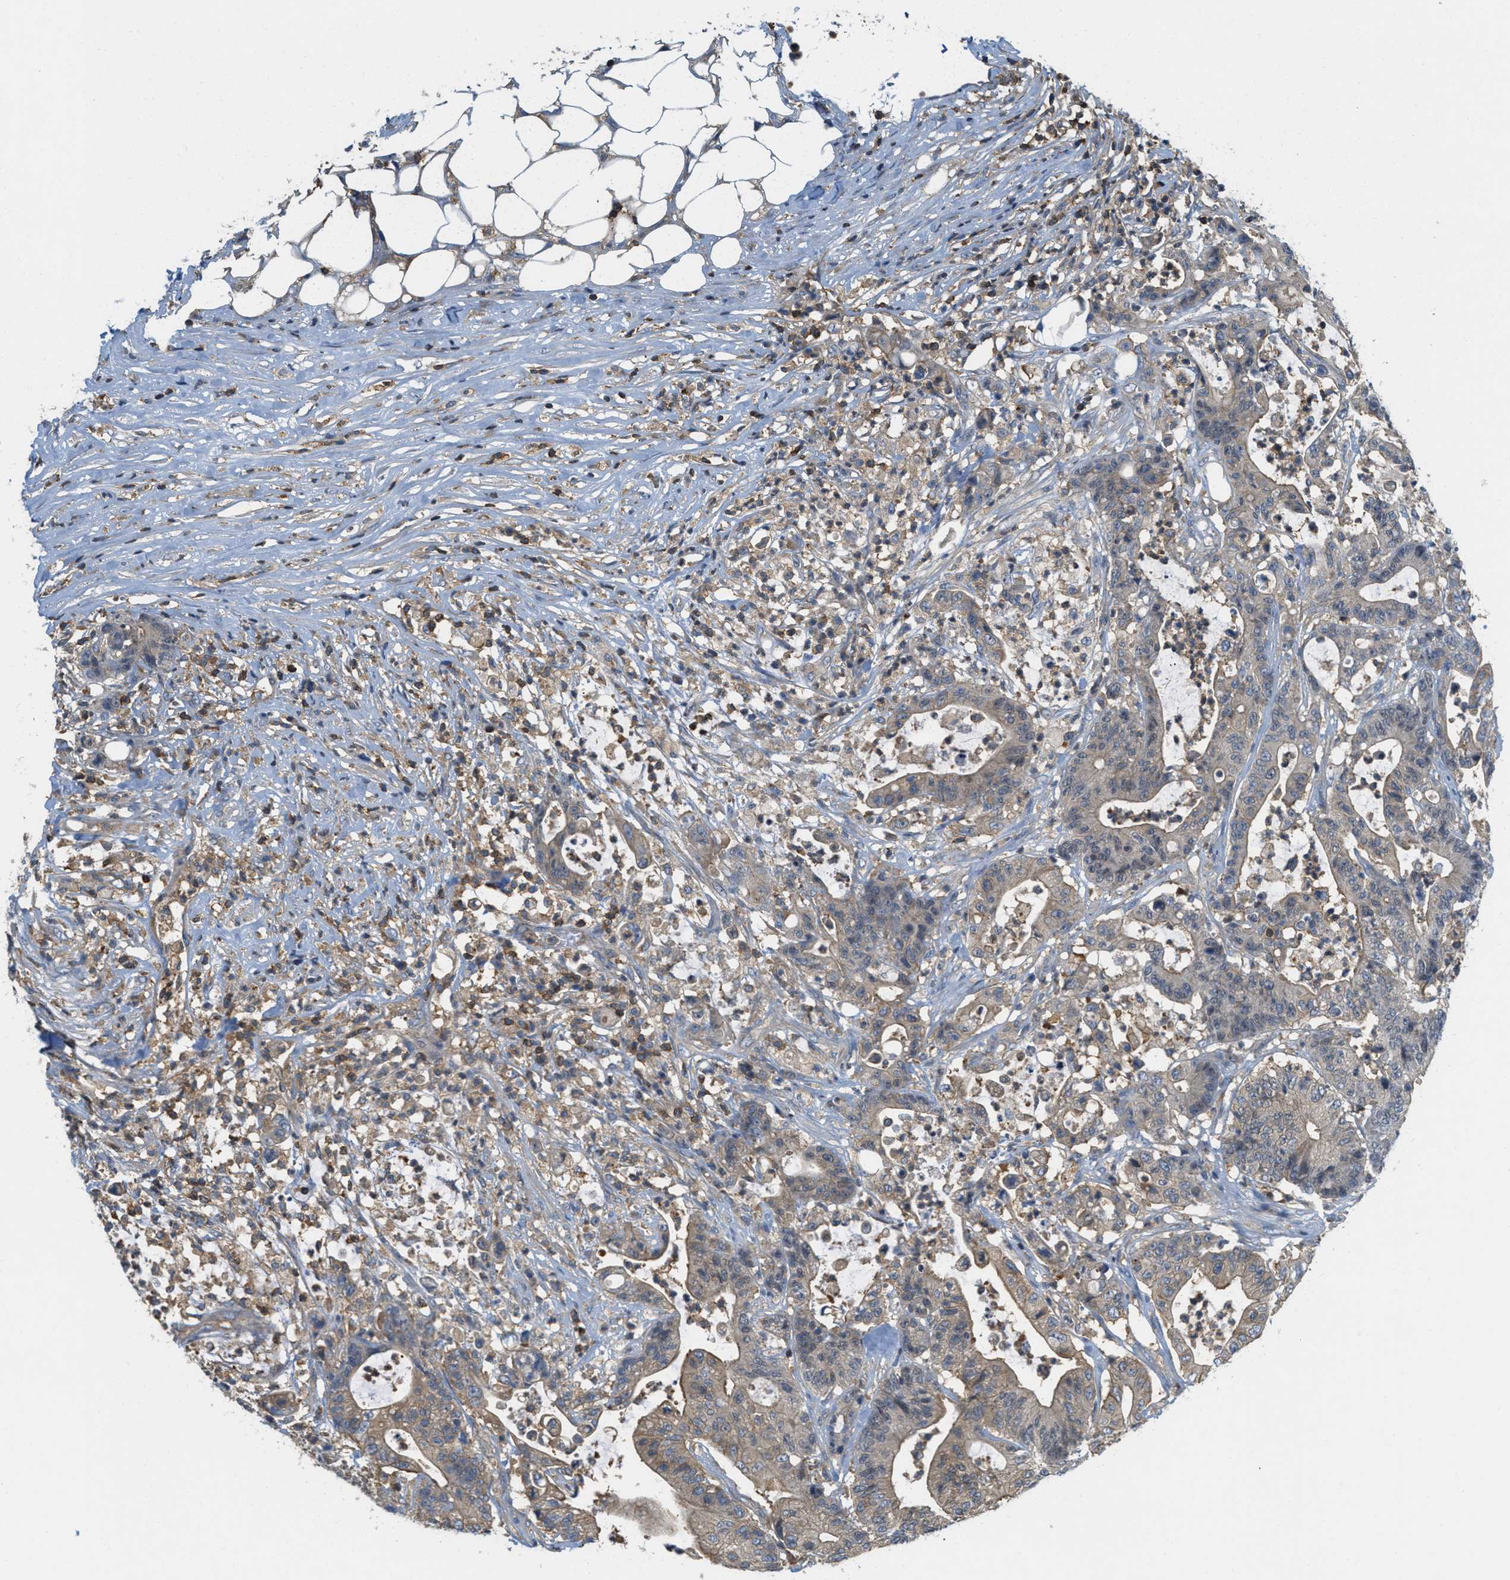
{"staining": {"intensity": "weak", "quantity": ">75%", "location": "cytoplasmic/membranous"}, "tissue": "colorectal cancer", "cell_type": "Tumor cells", "image_type": "cancer", "snomed": [{"axis": "morphology", "description": "Adenocarcinoma, NOS"}, {"axis": "topography", "description": "Colon"}], "caption": "Immunohistochemical staining of adenocarcinoma (colorectal) shows low levels of weak cytoplasmic/membranous staining in about >75% of tumor cells.", "gene": "GRIK2", "patient": {"sex": "female", "age": 84}}